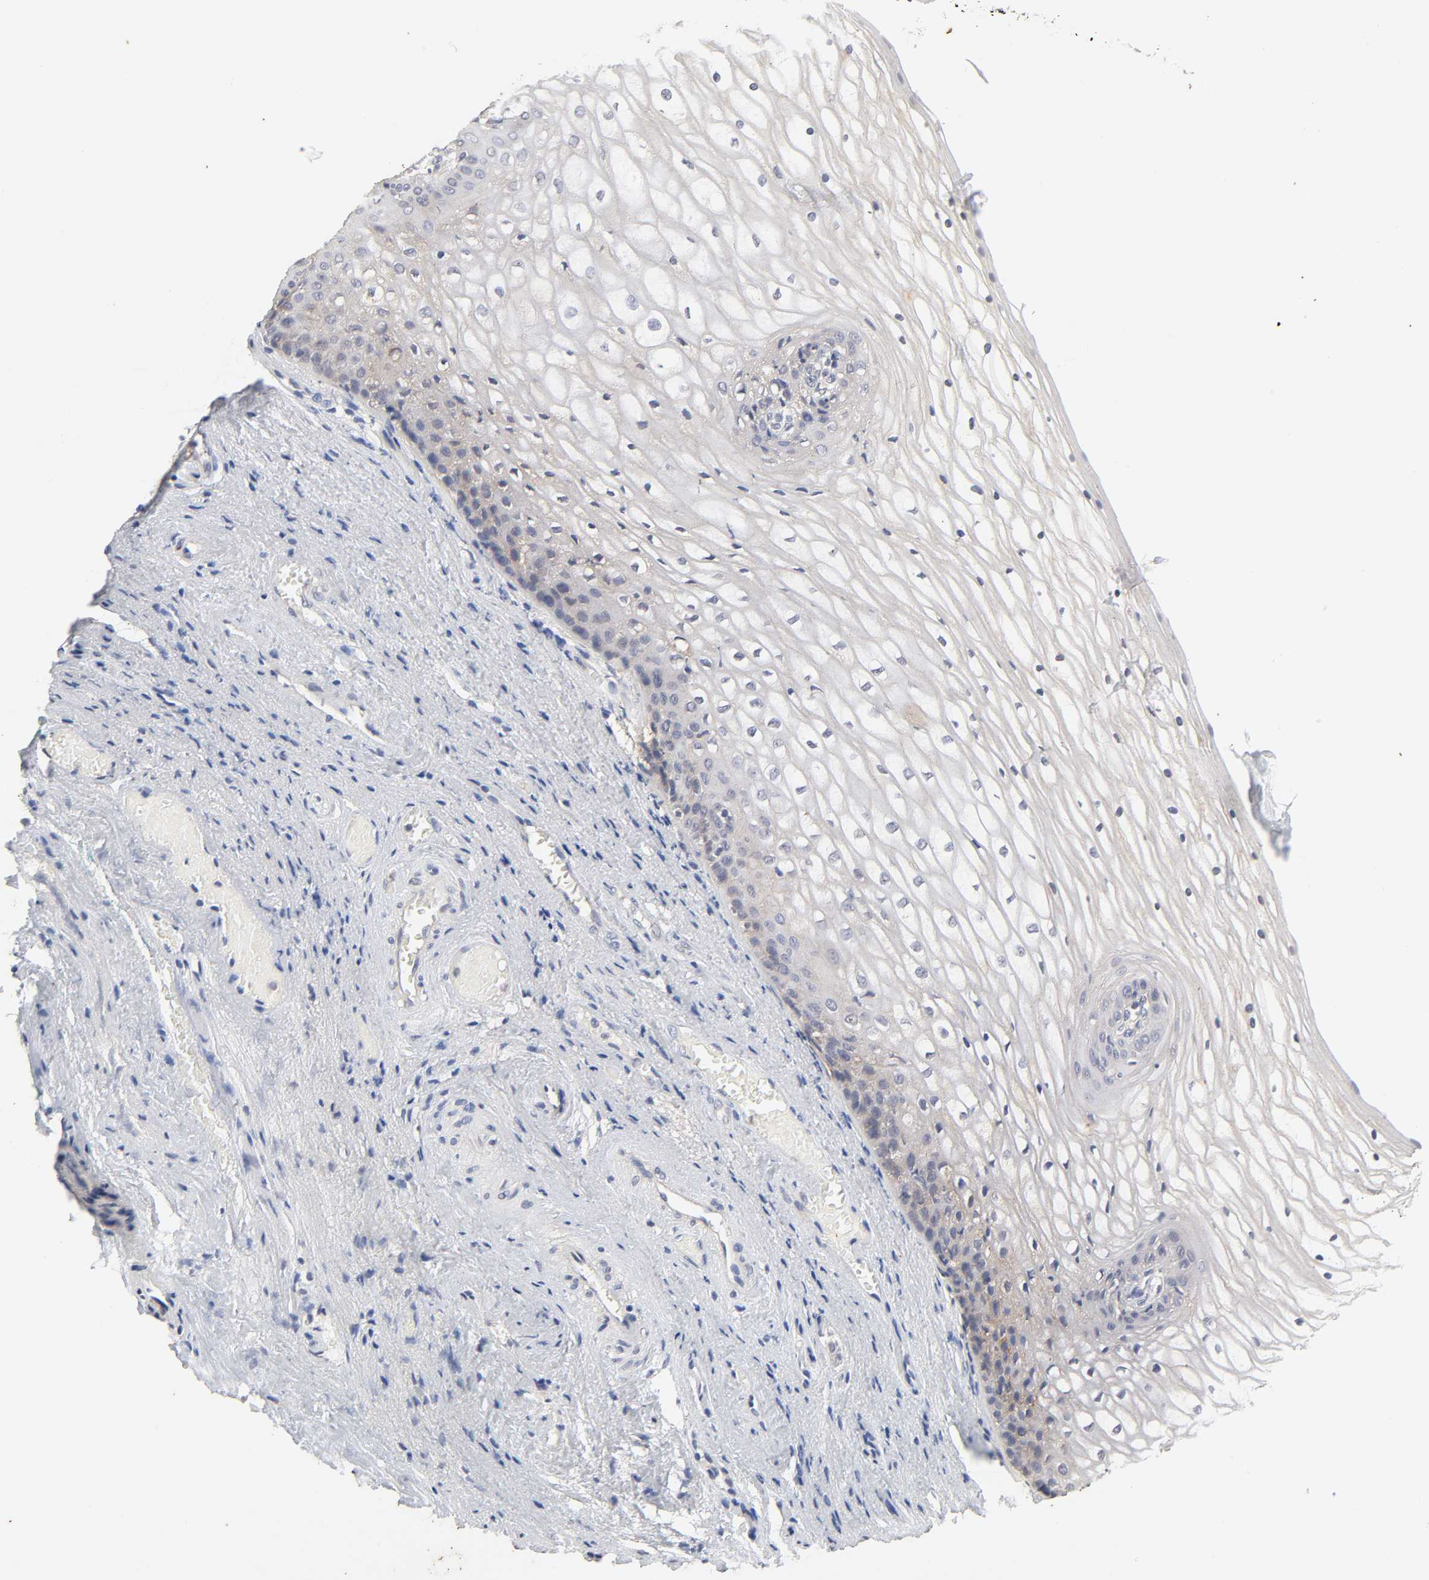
{"staining": {"intensity": "weak", "quantity": "<25%", "location": "cytoplasmic/membranous"}, "tissue": "vagina", "cell_type": "Squamous epithelial cells", "image_type": "normal", "snomed": [{"axis": "morphology", "description": "Normal tissue, NOS"}, {"axis": "topography", "description": "Vagina"}], "caption": "The photomicrograph demonstrates no staining of squamous epithelial cells in unremarkable vagina. (Stains: DAB immunohistochemistry with hematoxylin counter stain, Microscopy: brightfield microscopy at high magnification).", "gene": "CXADR", "patient": {"sex": "female", "age": 34}}